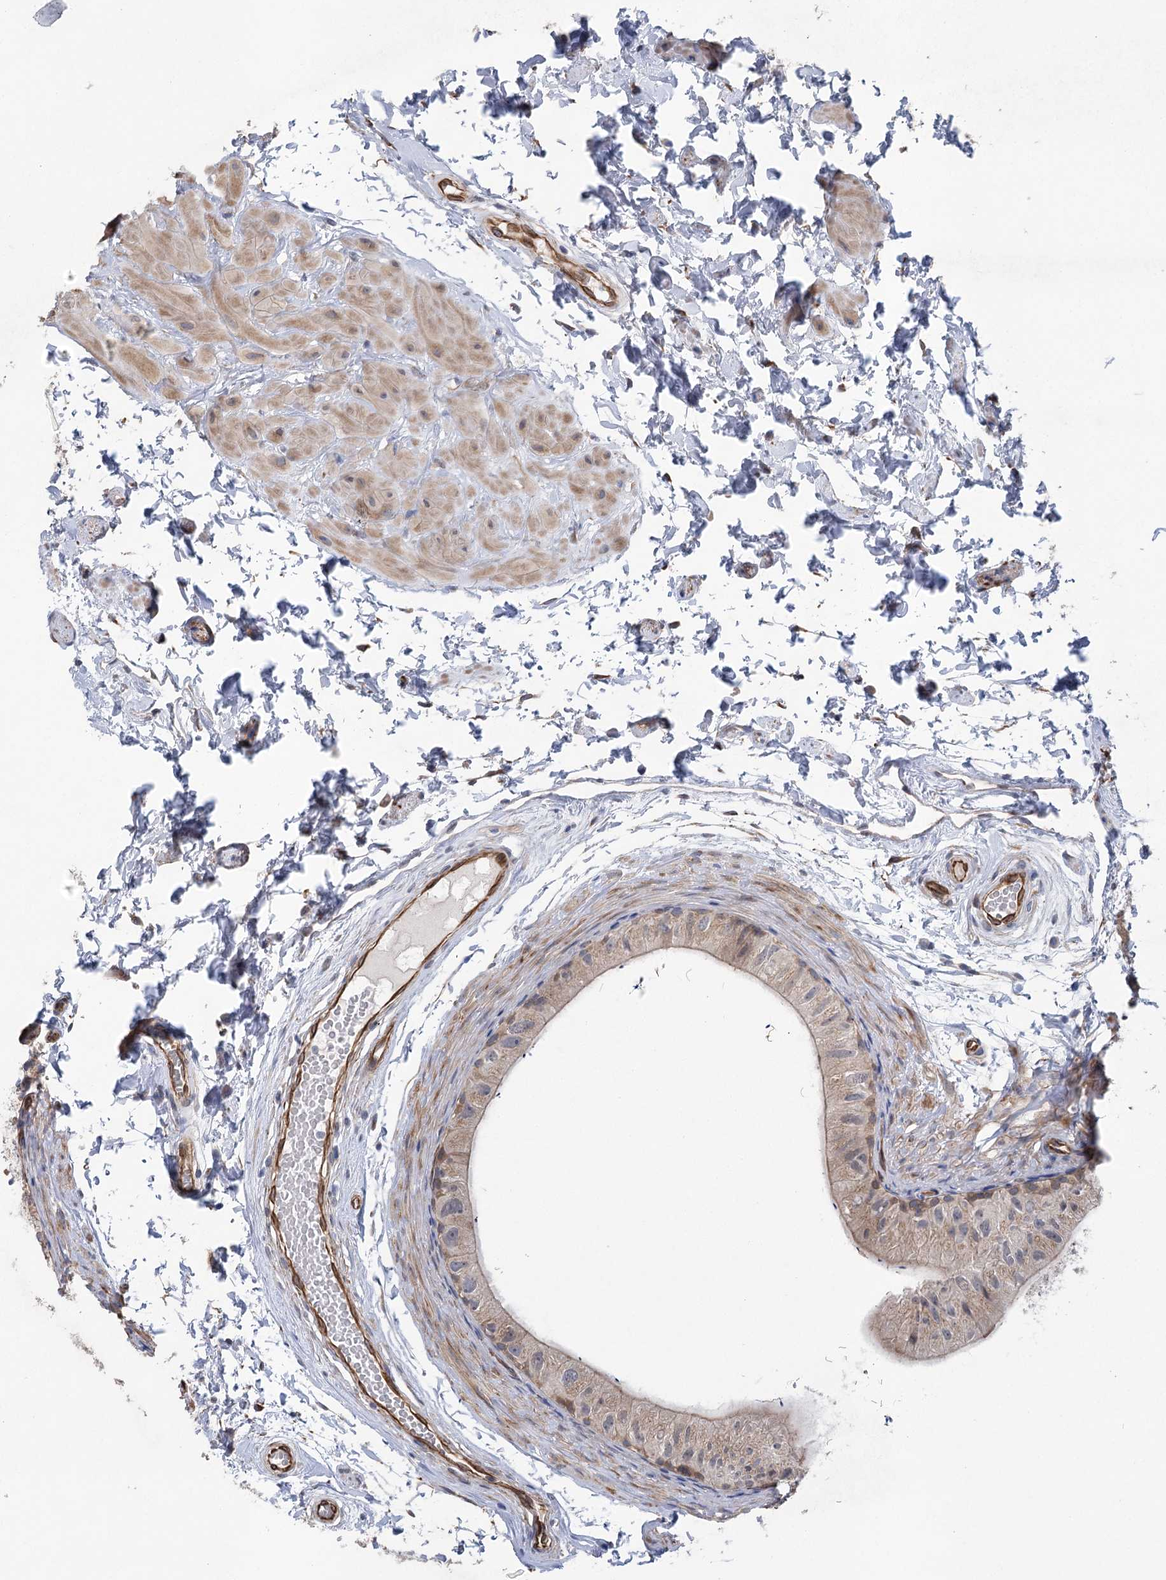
{"staining": {"intensity": "weak", "quantity": "25%-75%", "location": "cytoplasmic/membranous"}, "tissue": "epididymis", "cell_type": "Glandular cells", "image_type": "normal", "snomed": [{"axis": "morphology", "description": "Normal tissue, NOS"}, {"axis": "topography", "description": "Epididymis"}], "caption": "Immunohistochemical staining of unremarkable human epididymis shows low levels of weak cytoplasmic/membranous staining in about 25%-75% of glandular cells. (DAB IHC, brown staining for protein, blue staining for nuclei).", "gene": "RWDD4", "patient": {"sex": "male", "age": 50}}